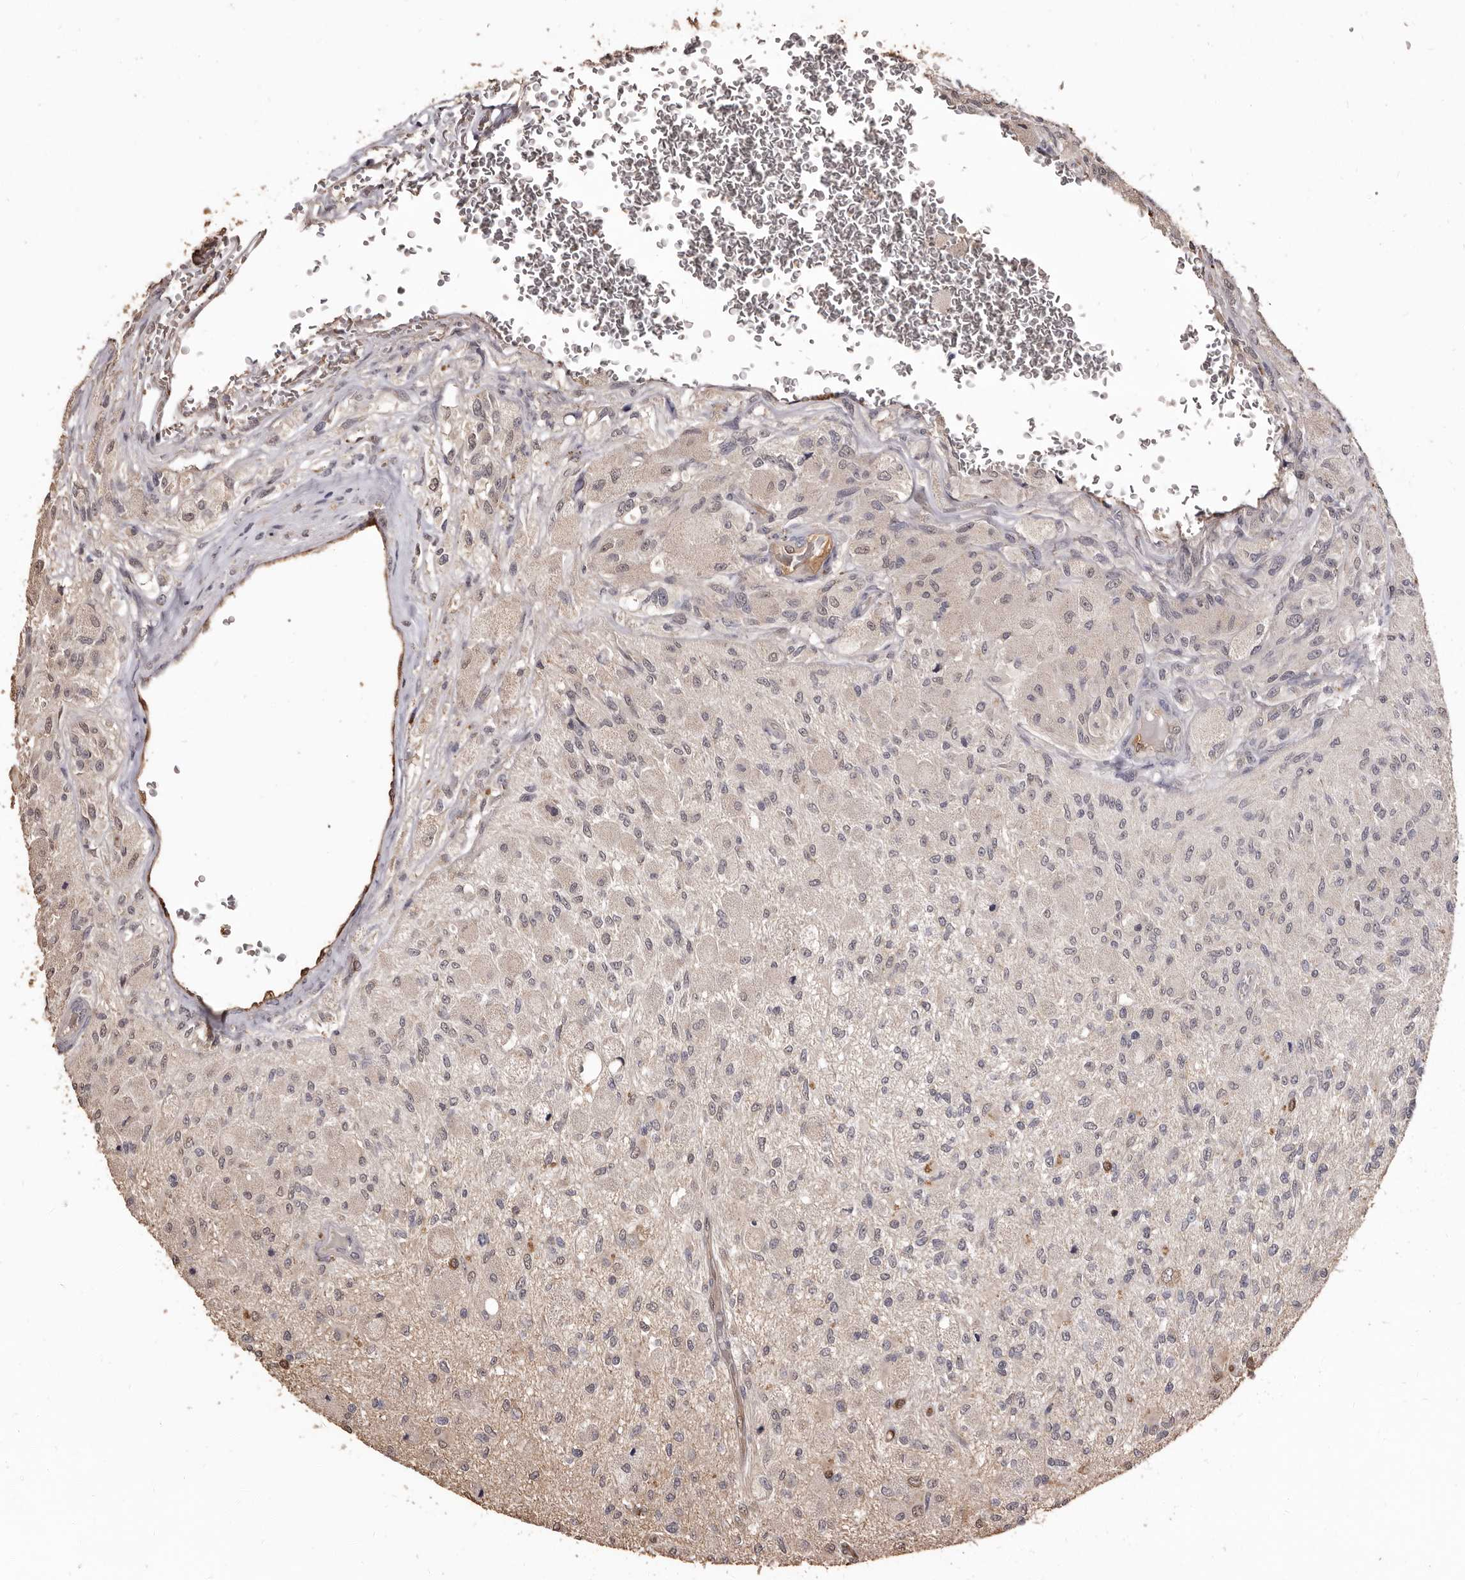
{"staining": {"intensity": "negative", "quantity": "none", "location": "none"}, "tissue": "glioma", "cell_type": "Tumor cells", "image_type": "cancer", "snomed": [{"axis": "morphology", "description": "Normal tissue, NOS"}, {"axis": "morphology", "description": "Glioma, malignant, High grade"}, {"axis": "topography", "description": "Cerebral cortex"}], "caption": "A high-resolution image shows IHC staining of glioma, which demonstrates no significant positivity in tumor cells.", "gene": "INAVA", "patient": {"sex": "male", "age": 77}}